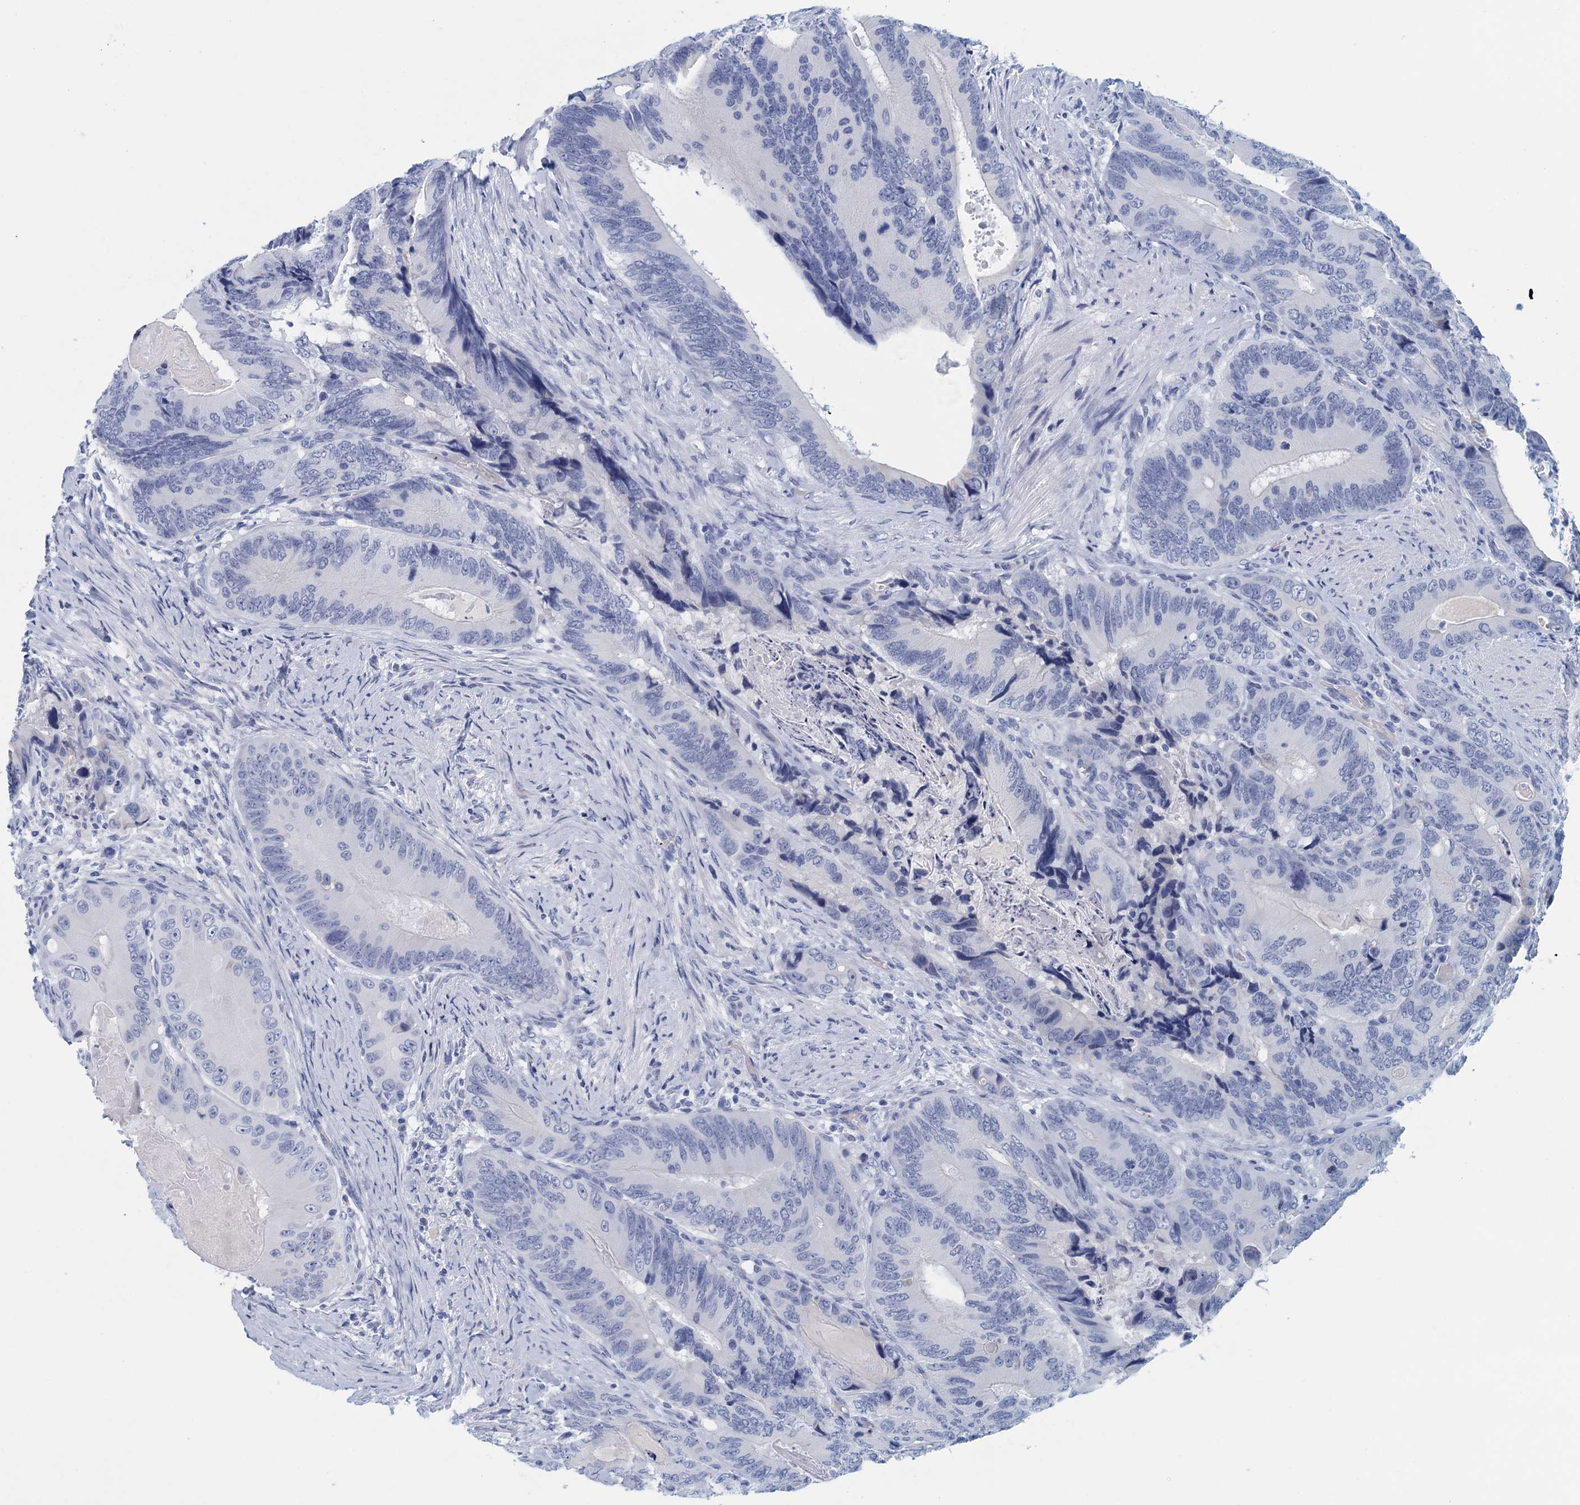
{"staining": {"intensity": "negative", "quantity": "none", "location": "none"}, "tissue": "colorectal cancer", "cell_type": "Tumor cells", "image_type": "cancer", "snomed": [{"axis": "morphology", "description": "Adenocarcinoma, NOS"}, {"axis": "topography", "description": "Colon"}], "caption": "Immunohistochemical staining of adenocarcinoma (colorectal) demonstrates no significant expression in tumor cells. (DAB (3,3'-diaminobenzidine) immunohistochemistry (IHC) with hematoxylin counter stain).", "gene": "CYP51A1", "patient": {"sex": "male", "age": 84}}